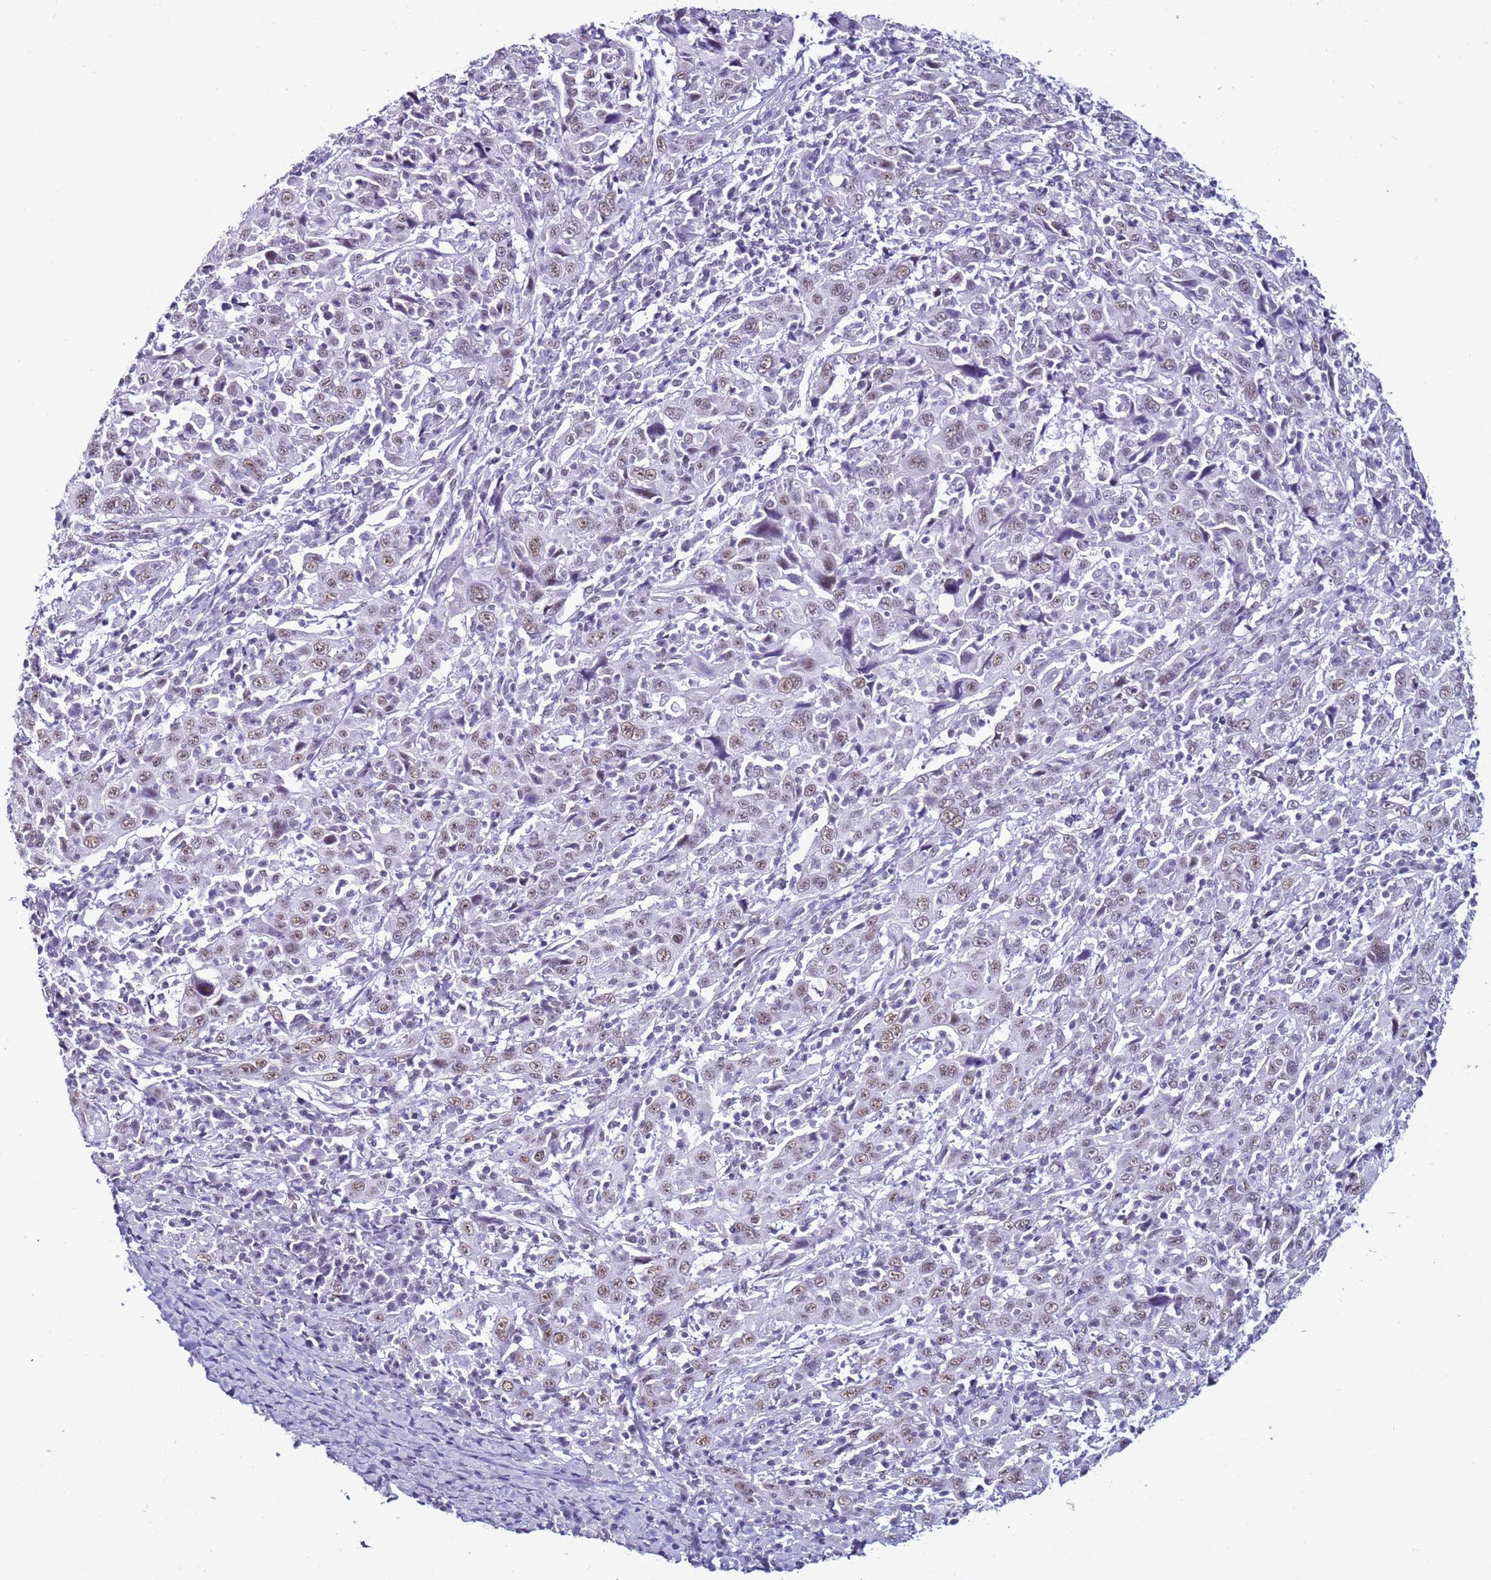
{"staining": {"intensity": "weak", "quantity": ">75%", "location": "nuclear"}, "tissue": "cervical cancer", "cell_type": "Tumor cells", "image_type": "cancer", "snomed": [{"axis": "morphology", "description": "Squamous cell carcinoma, NOS"}, {"axis": "topography", "description": "Cervix"}], "caption": "High-magnification brightfield microscopy of cervical cancer stained with DAB (3,3'-diaminobenzidine) (brown) and counterstained with hematoxylin (blue). tumor cells exhibit weak nuclear positivity is present in about>75% of cells.", "gene": "DHX15", "patient": {"sex": "female", "age": 46}}